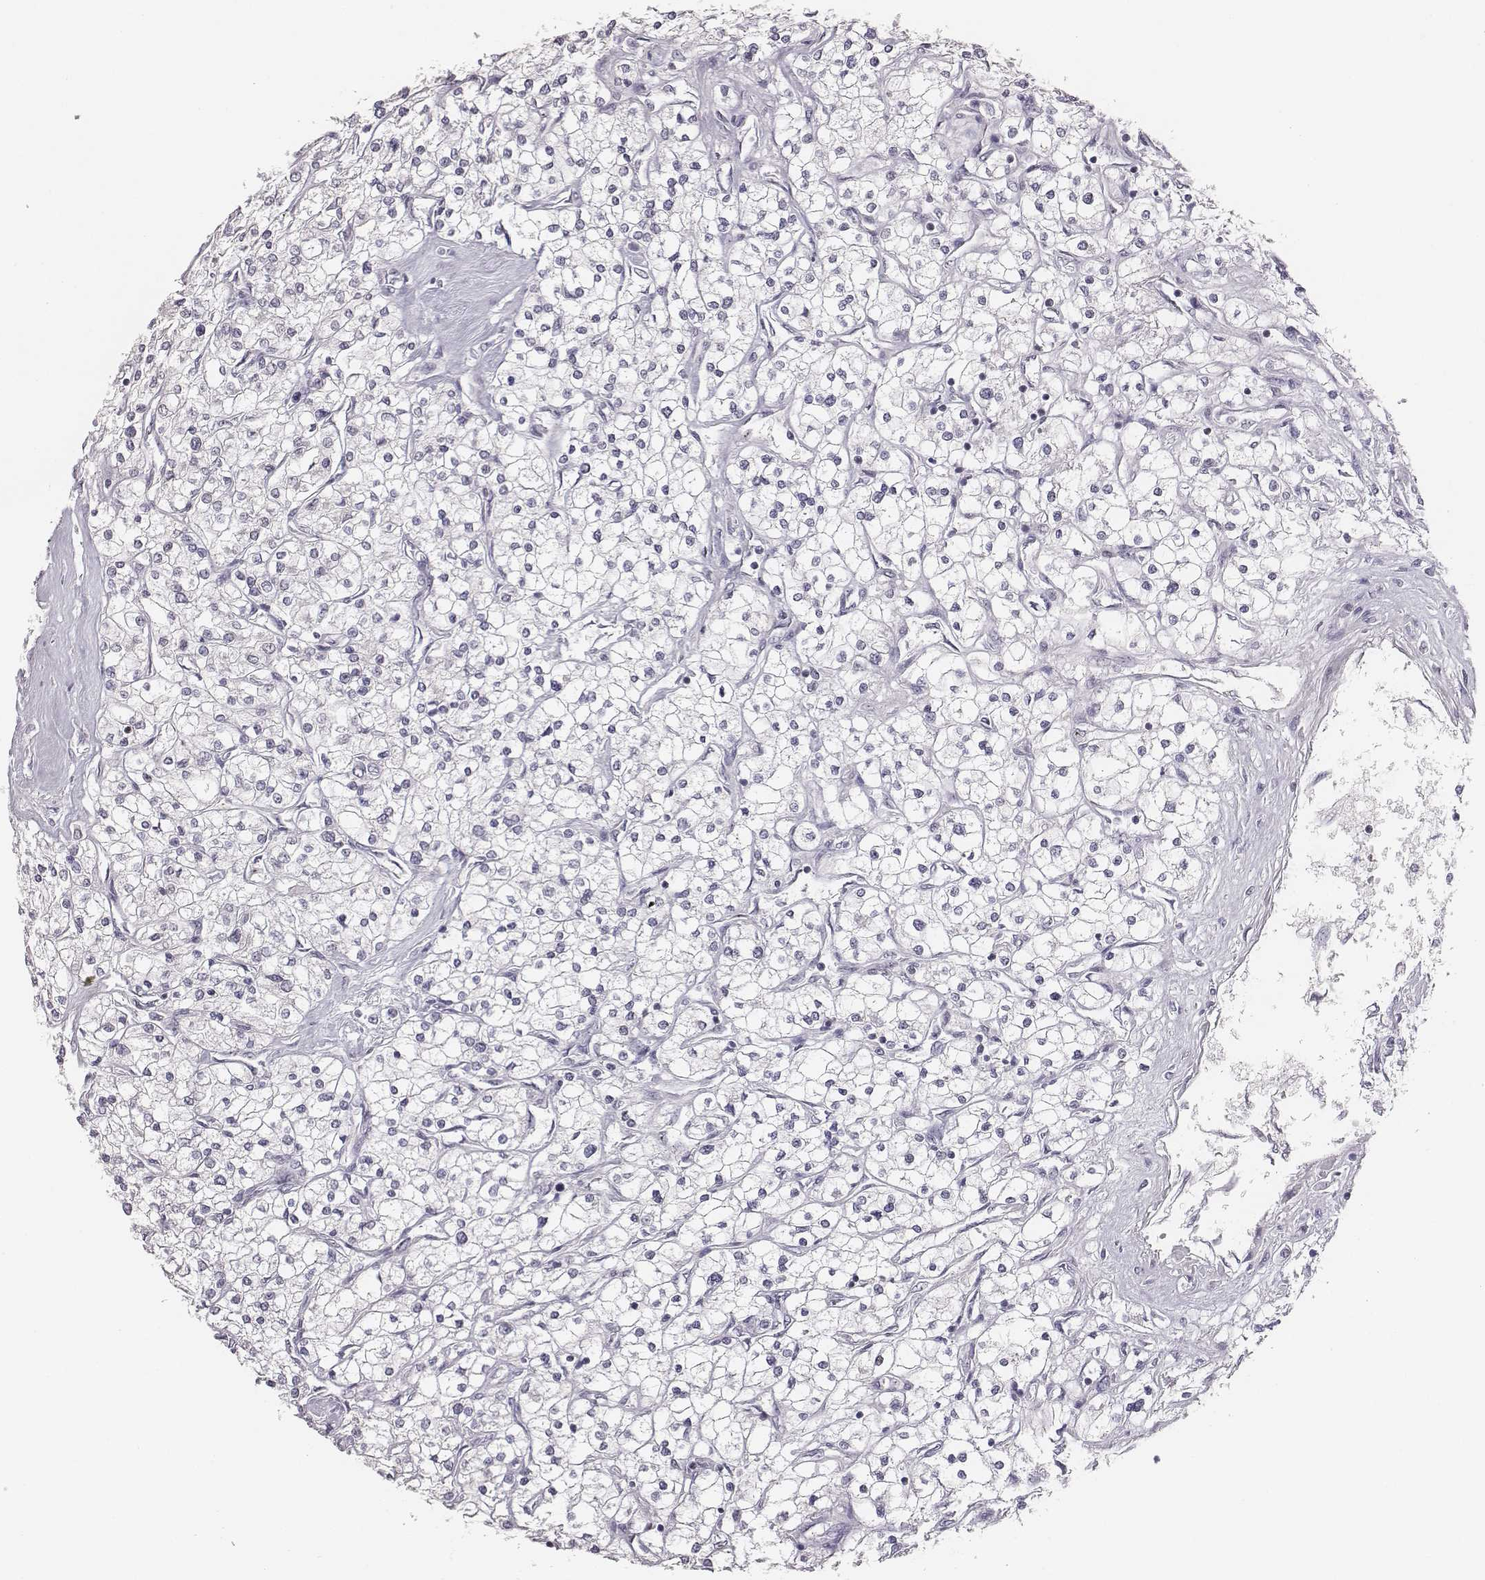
{"staining": {"intensity": "negative", "quantity": "none", "location": "none"}, "tissue": "renal cancer", "cell_type": "Tumor cells", "image_type": "cancer", "snomed": [{"axis": "morphology", "description": "Adenocarcinoma, NOS"}, {"axis": "topography", "description": "Kidney"}], "caption": "Immunohistochemistry histopathology image of renal adenocarcinoma stained for a protein (brown), which shows no positivity in tumor cells. (Brightfield microscopy of DAB (3,3'-diaminobenzidine) immunohistochemistry (IHC) at high magnification).", "gene": "NIFK", "patient": {"sex": "male", "age": 80}}